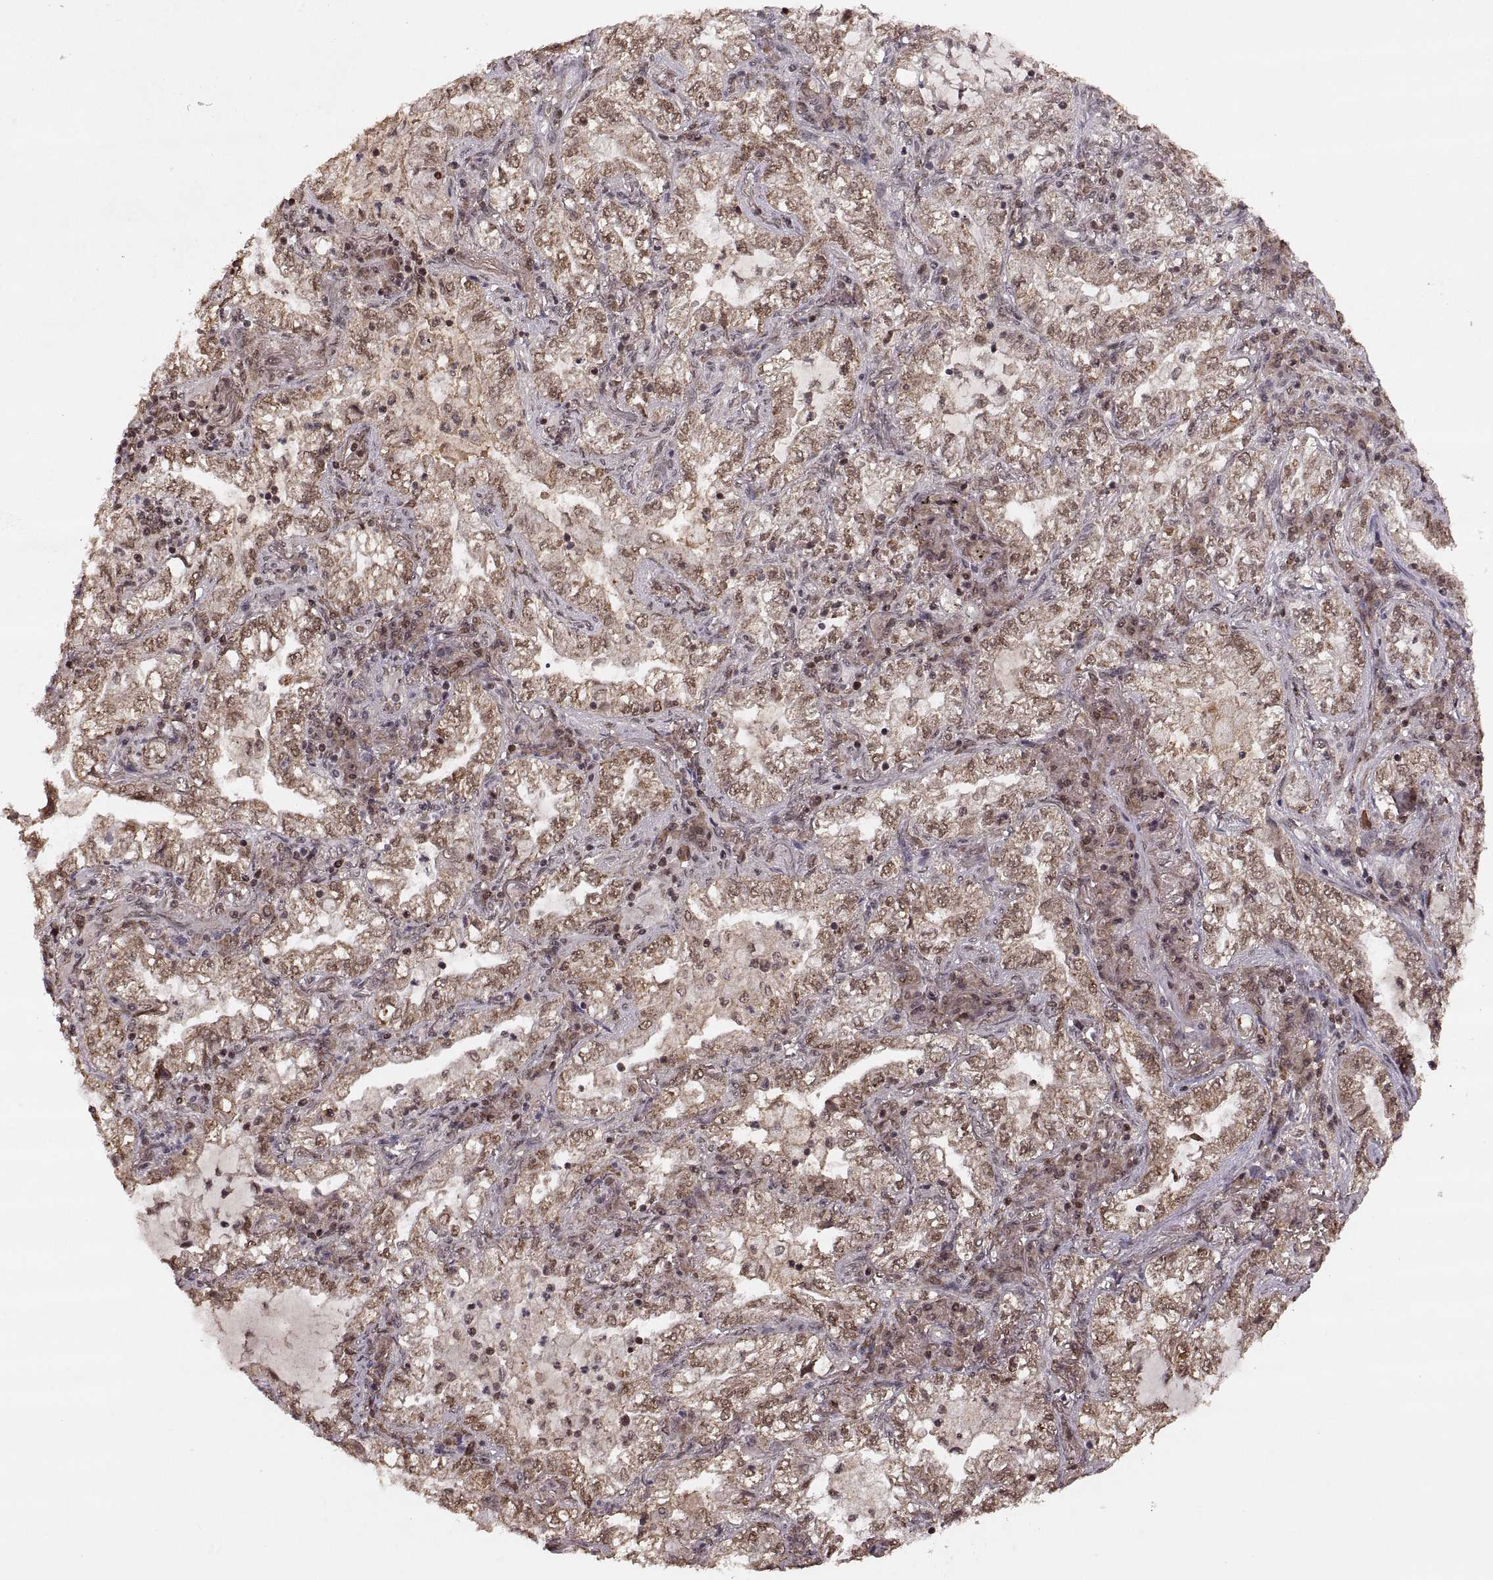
{"staining": {"intensity": "moderate", "quantity": ">75%", "location": "nuclear"}, "tissue": "lung cancer", "cell_type": "Tumor cells", "image_type": "cancer", "snomed": [{"axis": "morphology", "description": "Adenocarcinoma, NOS"}, {"axis": "topography", "description": "Lung"}], "caption": "High-power microscopy captured an immunohistochemistry micrograph of adenocarcinoma (lung), revealing moderate nuclear staining in approximately >75% of tumor cells.", "gene": "RFT1", "patient": {"sex": "female", "age": 73}}